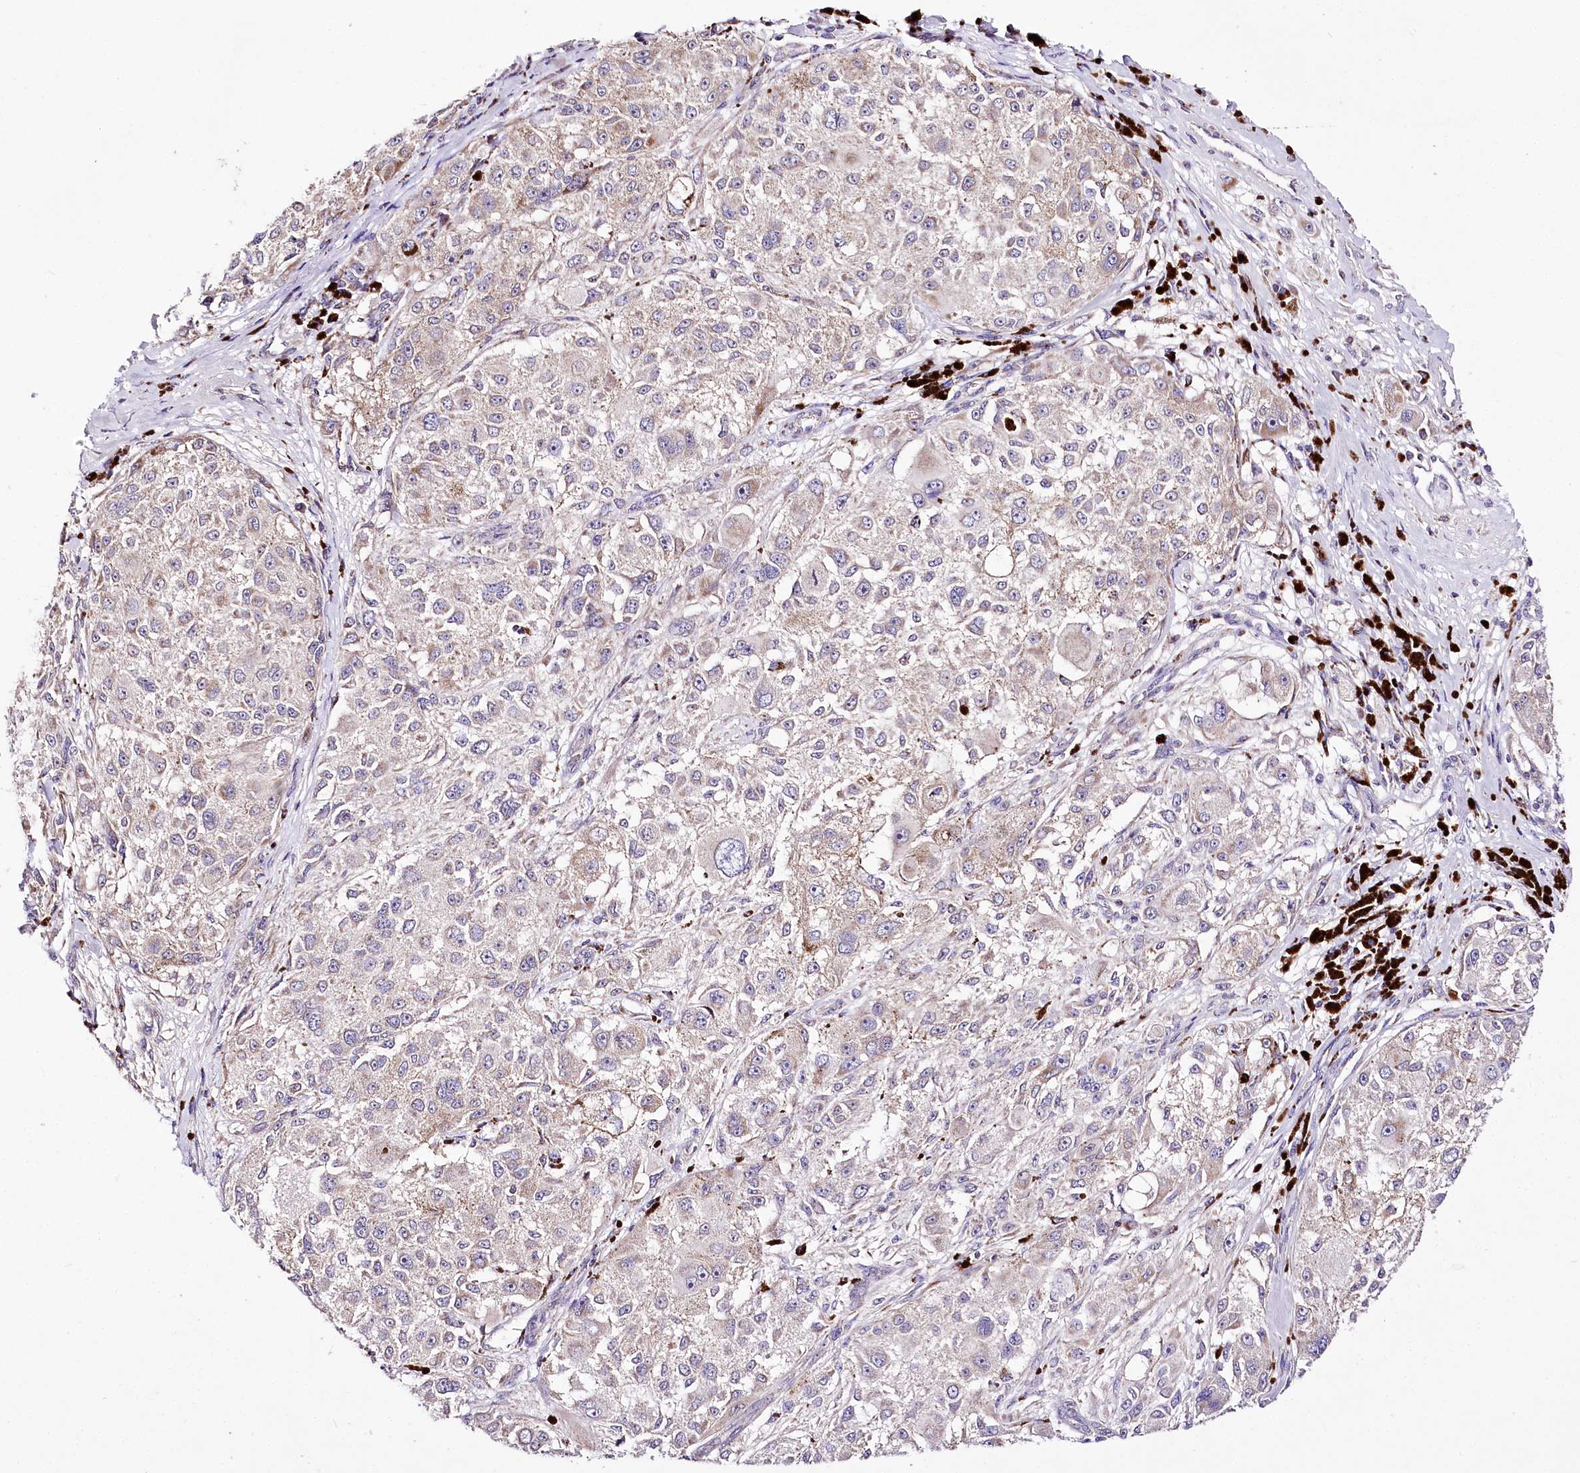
{"staining": {"intensity": "weak", "quantity": "25%-75%", "location": "cytoplasmic/membranous"}, "tissue": "melanoma", "cell_type": "Tumor cells", "image_type": "cancer", "snomed": [{"axis": "morphology", "description": "Necrosis, NOS"}, {"axis": "morphology", "description": "Malignant melanoma, NOS"}, {"axis": "topography", "description": "Skin"}], "caption": "A high-resolution image shows immunohistochemistry staining of malignant melanoma, which demonstrates weak cytoplasmic/membranous staining in about 25%-75% of tumor cells.", "gene": "ATE1", "patient": {"sex": "female", "age": 87}}